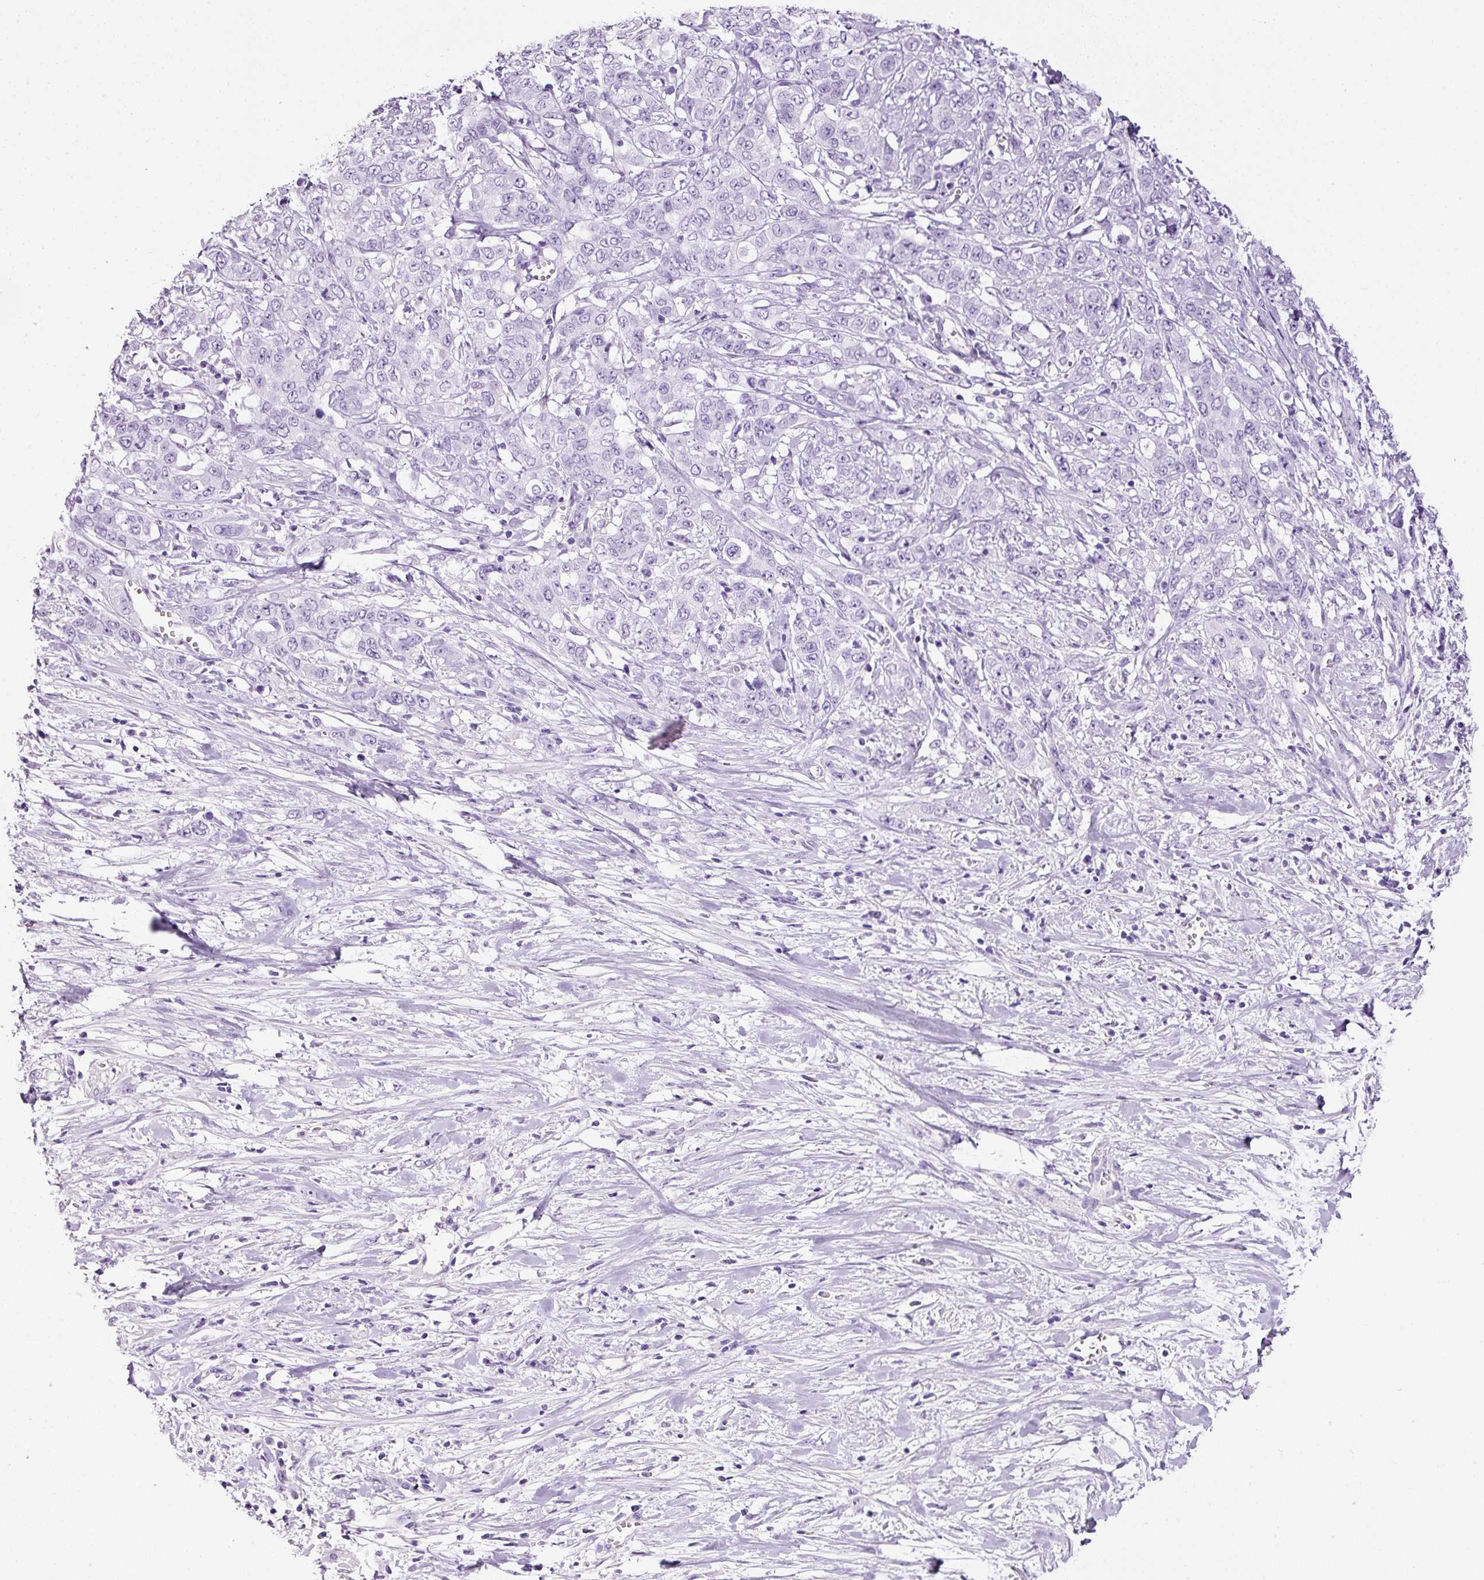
{"staining": {"intensity": "negative", "quantity": "none", "location": "none"}, "tissue": "stomach cancer", "cell_type": "Tumor cells", "image_type": "cancer", "snomed": [{"axis": "morphology", "description": "Adenocarcinoma, NOS"}, {"axis": "topography", "description": "Stomach, upper"}], "caption": "Stomach adenocarcinoma stained for a protein using immunohistochemistry (IHC) displays no positivity tumor cells.", "gene": "BSND", "patient": {"sex": "male", "age": 62}}